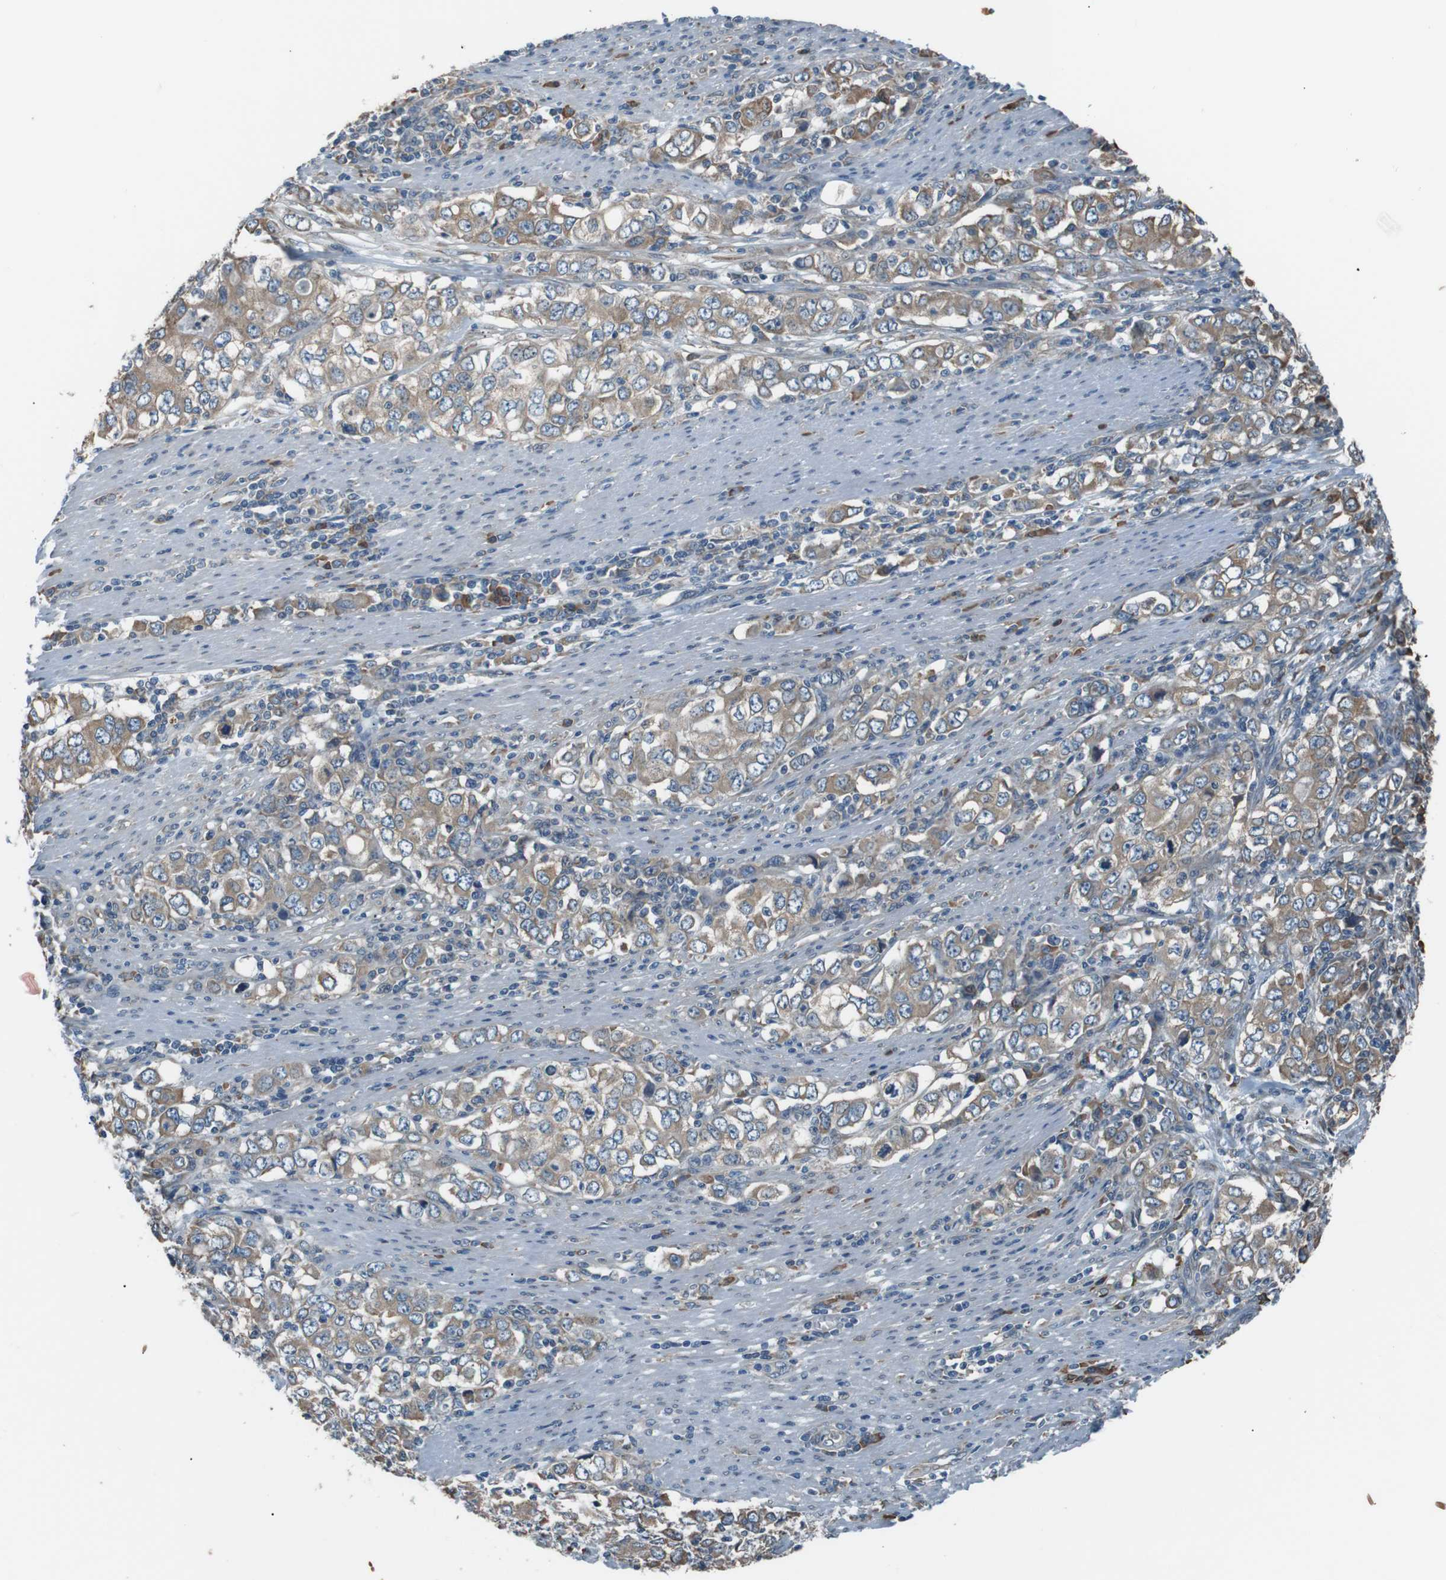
{"staining": {"intensity": "moderate", "quantity": ">75%", "location": "cytoplasmic/membranous"}, "tissue": "stomach cancer", "cell_type": "Tumor cells", "image_type": "cancer", "snomed": [{"axis": "morphology", "description": "Adenocarcinoma, NOS"}, {"axis": "topography", "description": "Stomach, lower"}], "caption": "The photomicrograph exhibits a brown stain indicating the presence of a protein in the cytoplasmic/membranous of tumor cells in adenocarcinoma (stomach).", "gene": "SIGMAR1", "patient": {"sex": "female", "age": 72}}